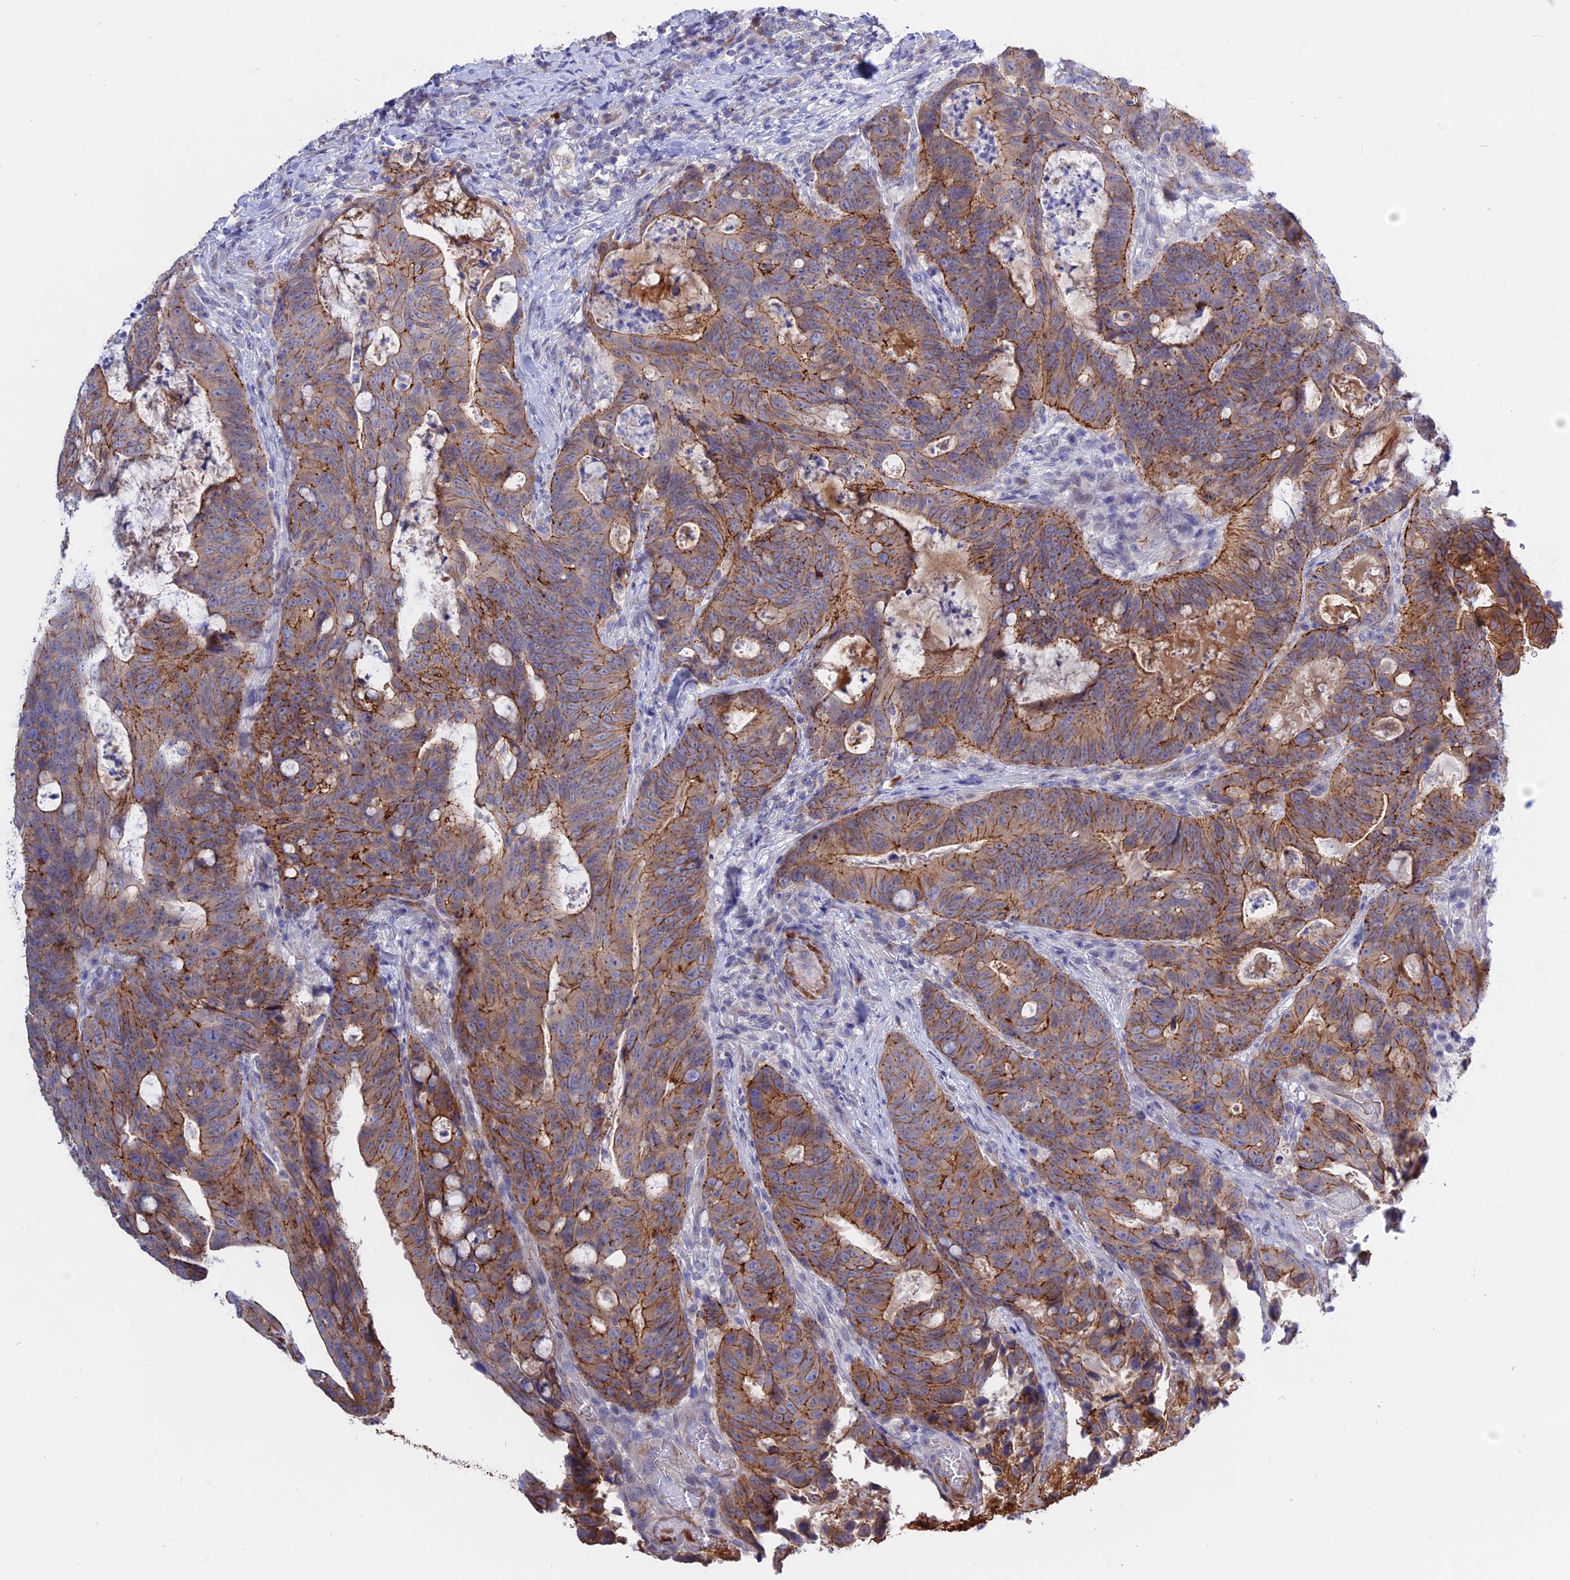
{"staining": {"intensity": "moderate", "quantity": ">75%", "location": "cytoplasmic/membranous"}, "tissue": "colorectal cancer", "cell_type": "Tumor cells", "image_type": "cancer", "snomed": [{"axis": "morphology", "description": "Adenocarcinoma, NOS"}, {"axis": "topography", "description": "Colon"}], "caption": "Immunohistochemistry (IHC) of colorectal cancer (adenocarcinoma) displays medium levels of moderate cytoplasmic/membranous expression in approximately >75% of tumor cells.", "gene": "GK5", "patient": {"sex": "female", "age": 82}}